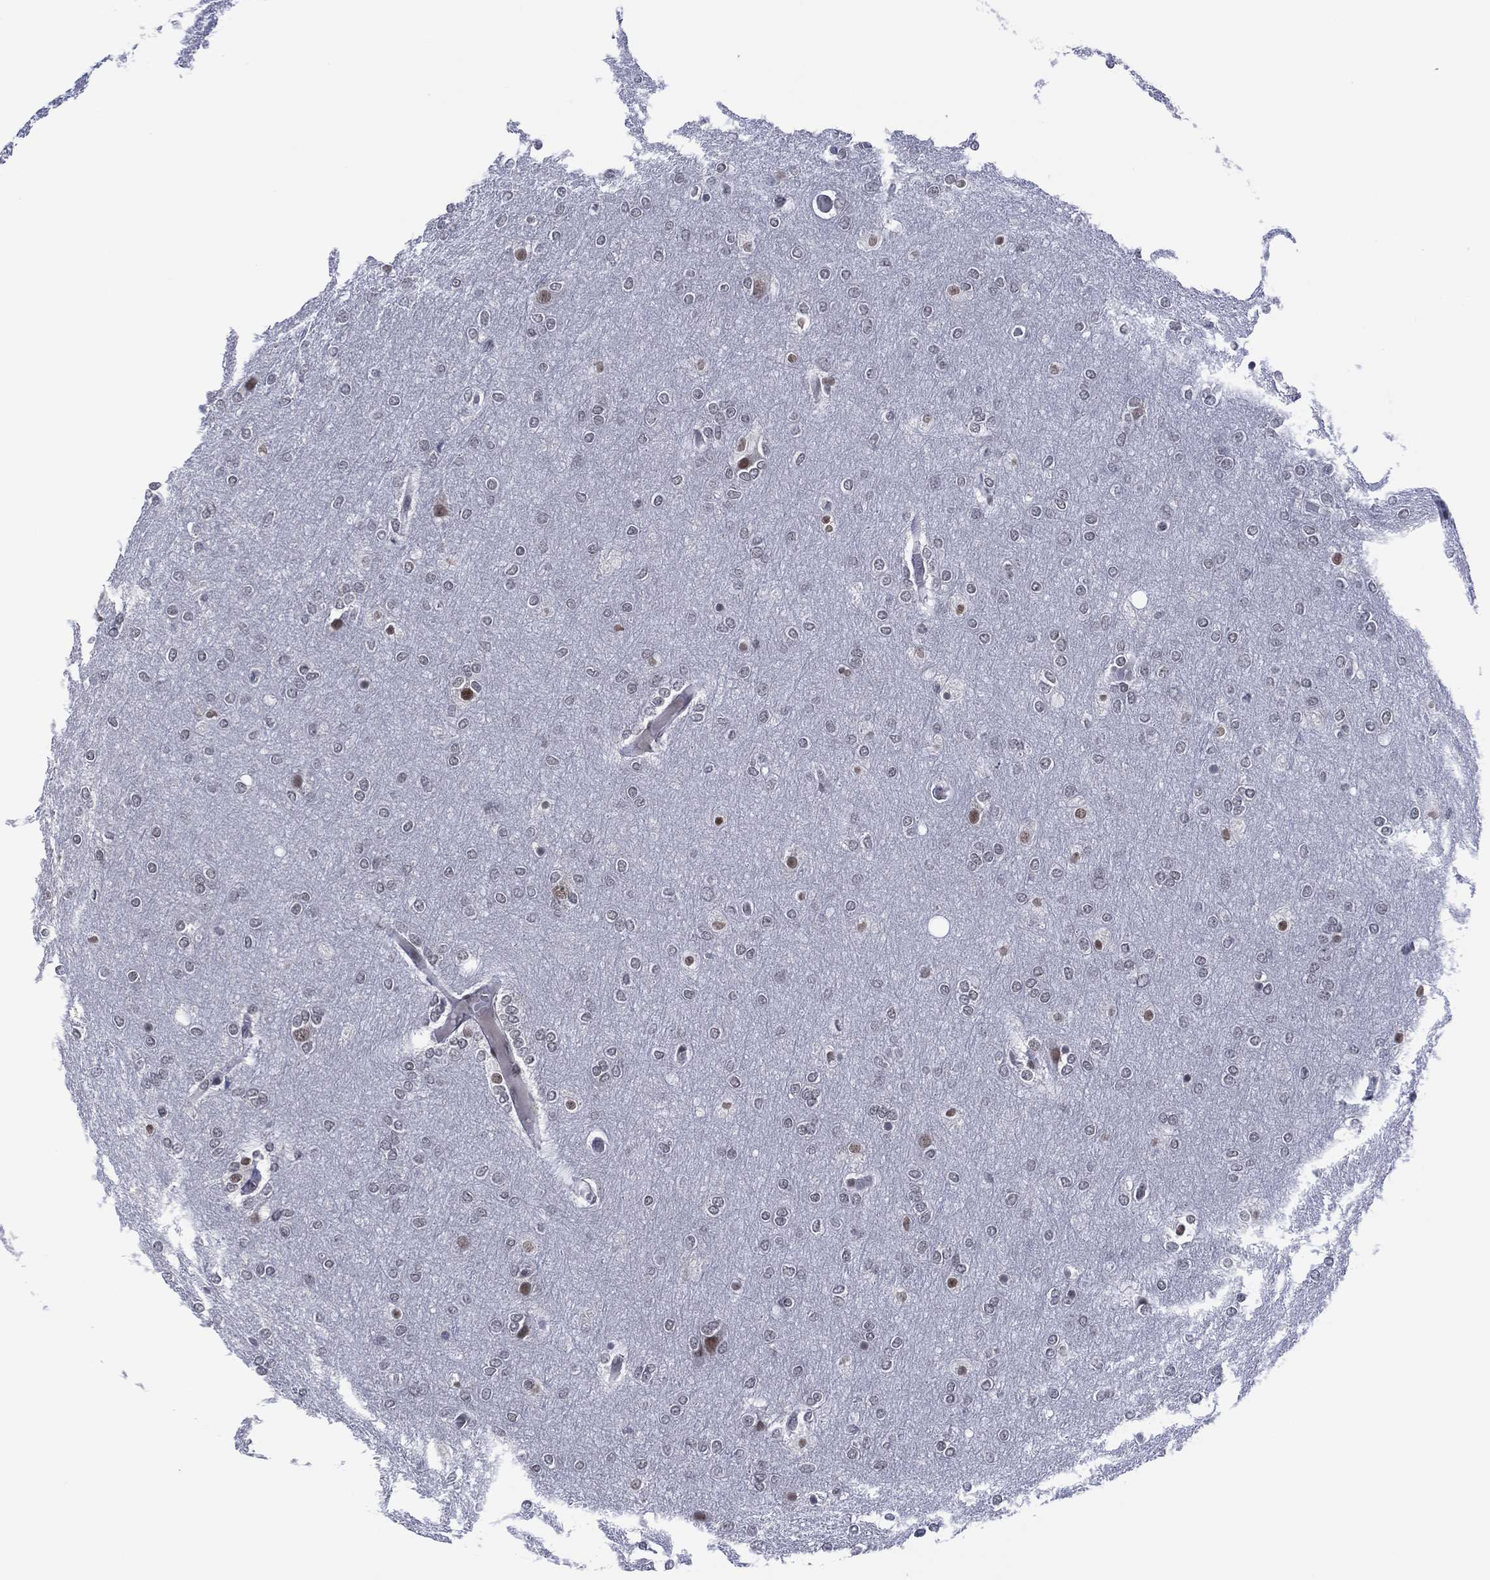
{"staining": {"intensity": "negative", "quantity": "none", "location": "none"}, "tissue": "glioma", "cell_type": "Tumor cells", "image_type": "cancer", "snomed": [{"axis": "morphology", "description": "Glioma, malignant, High grade"}, {"axis": "topography", "description": "Brain"}], "caption": "This is an immunohistochemistry image of malignant high-grade glioma. There is no expression in tumor cells.", "gene": "DPP4", "patient": {"sex": "female", "age": 61}}